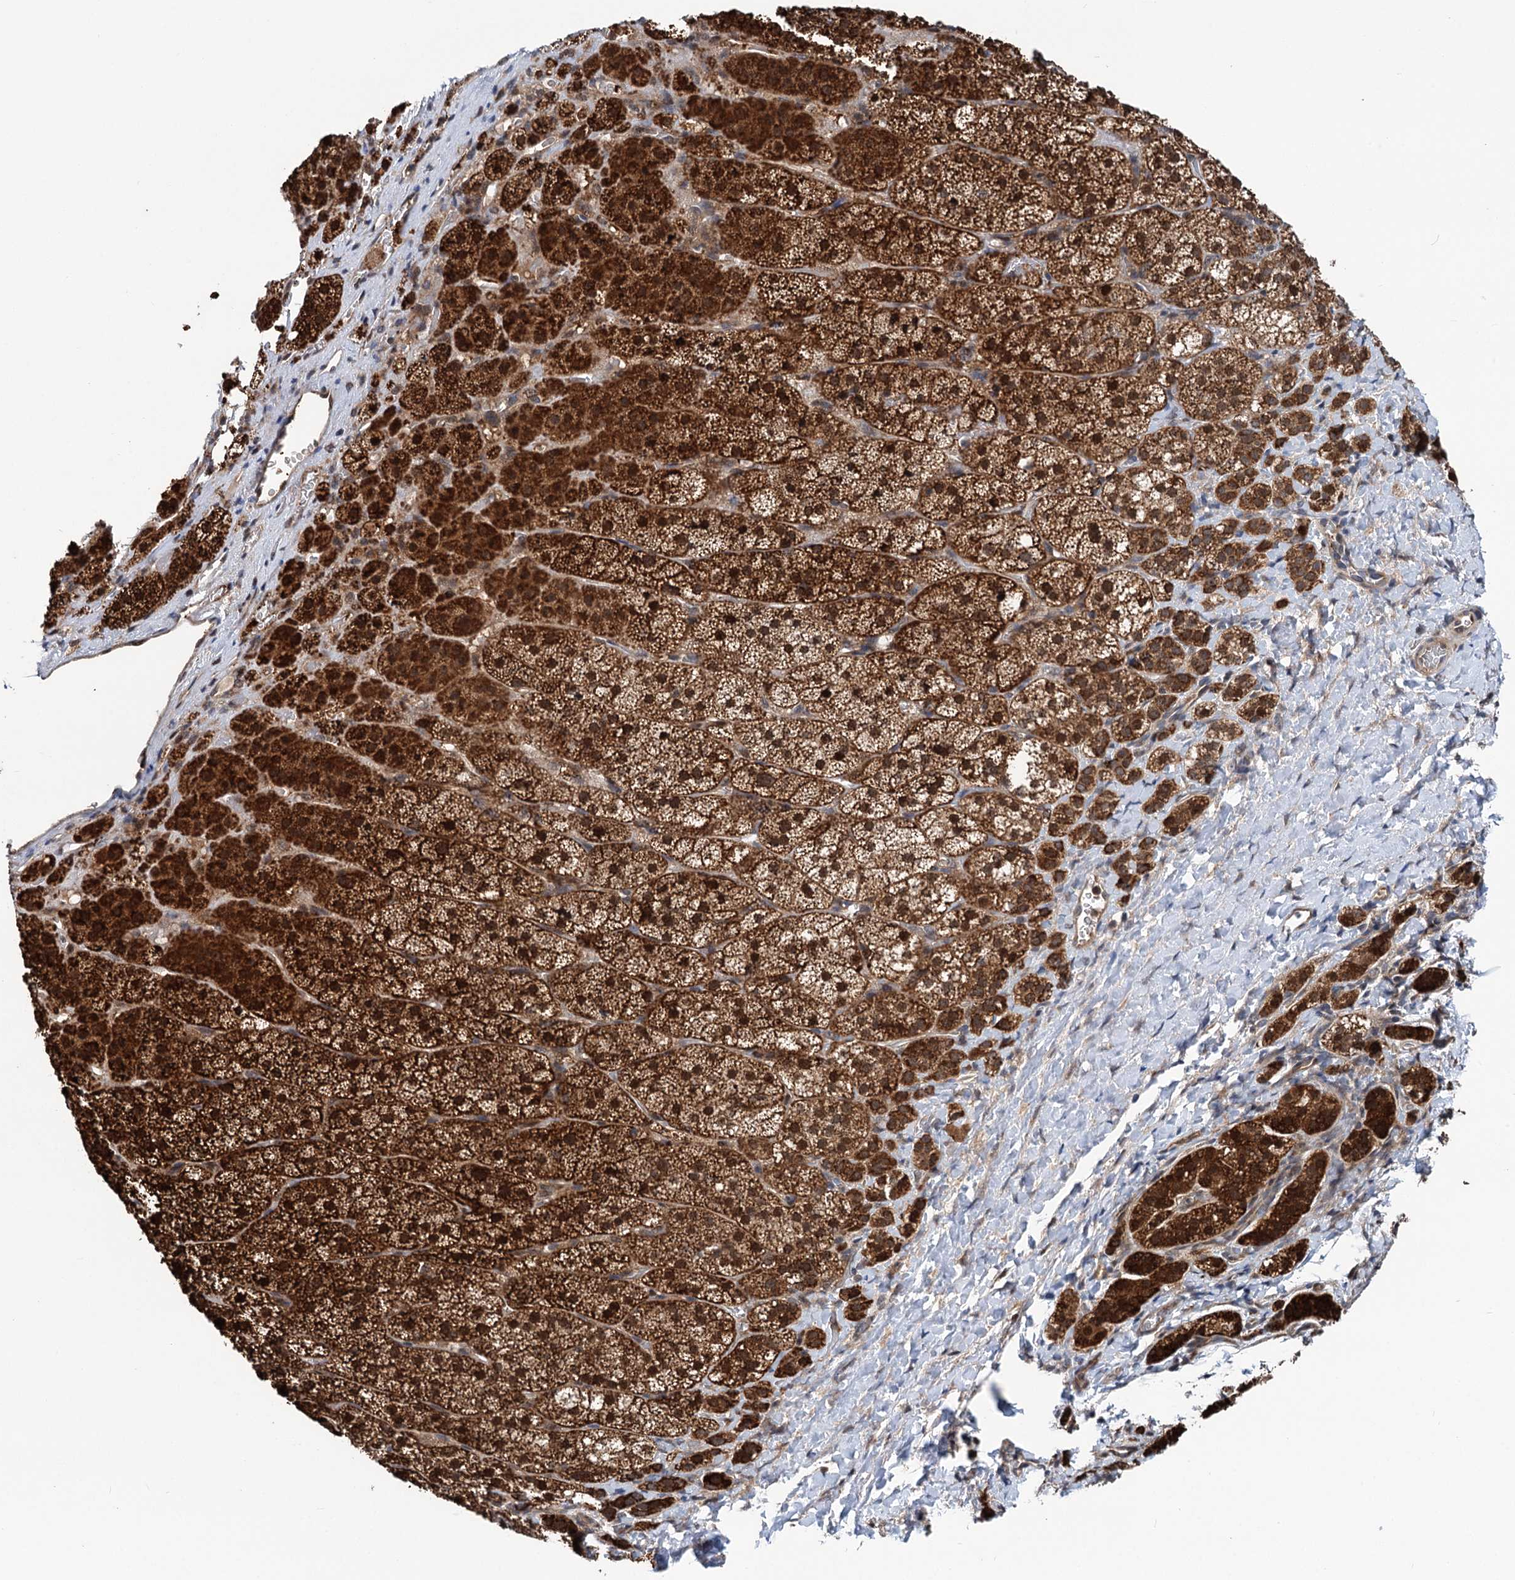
{"staining": {"intensity": "strong", "quantity": ">75%", "location": "cytoplasmic/membranous,nuclear"}, "tissue": "adrenal gland", "cell_type": "Glandular cells", "image_type": "normal", "snomed": [{"axis": "morphology", "description": "Normal tissue, NOS"}, {"axis": "topography", "description": "Adrenal gland"}], "caption": "This histopathology image exhibits immunohistochemistry (IHC) staining of normal adrenal gland, with high strong cytoplasmic/membranous,nuclear positivity in about >75% of glandular cells.", "gene": "GPBP1", "patient": {"sex": "female", "age": 44}}